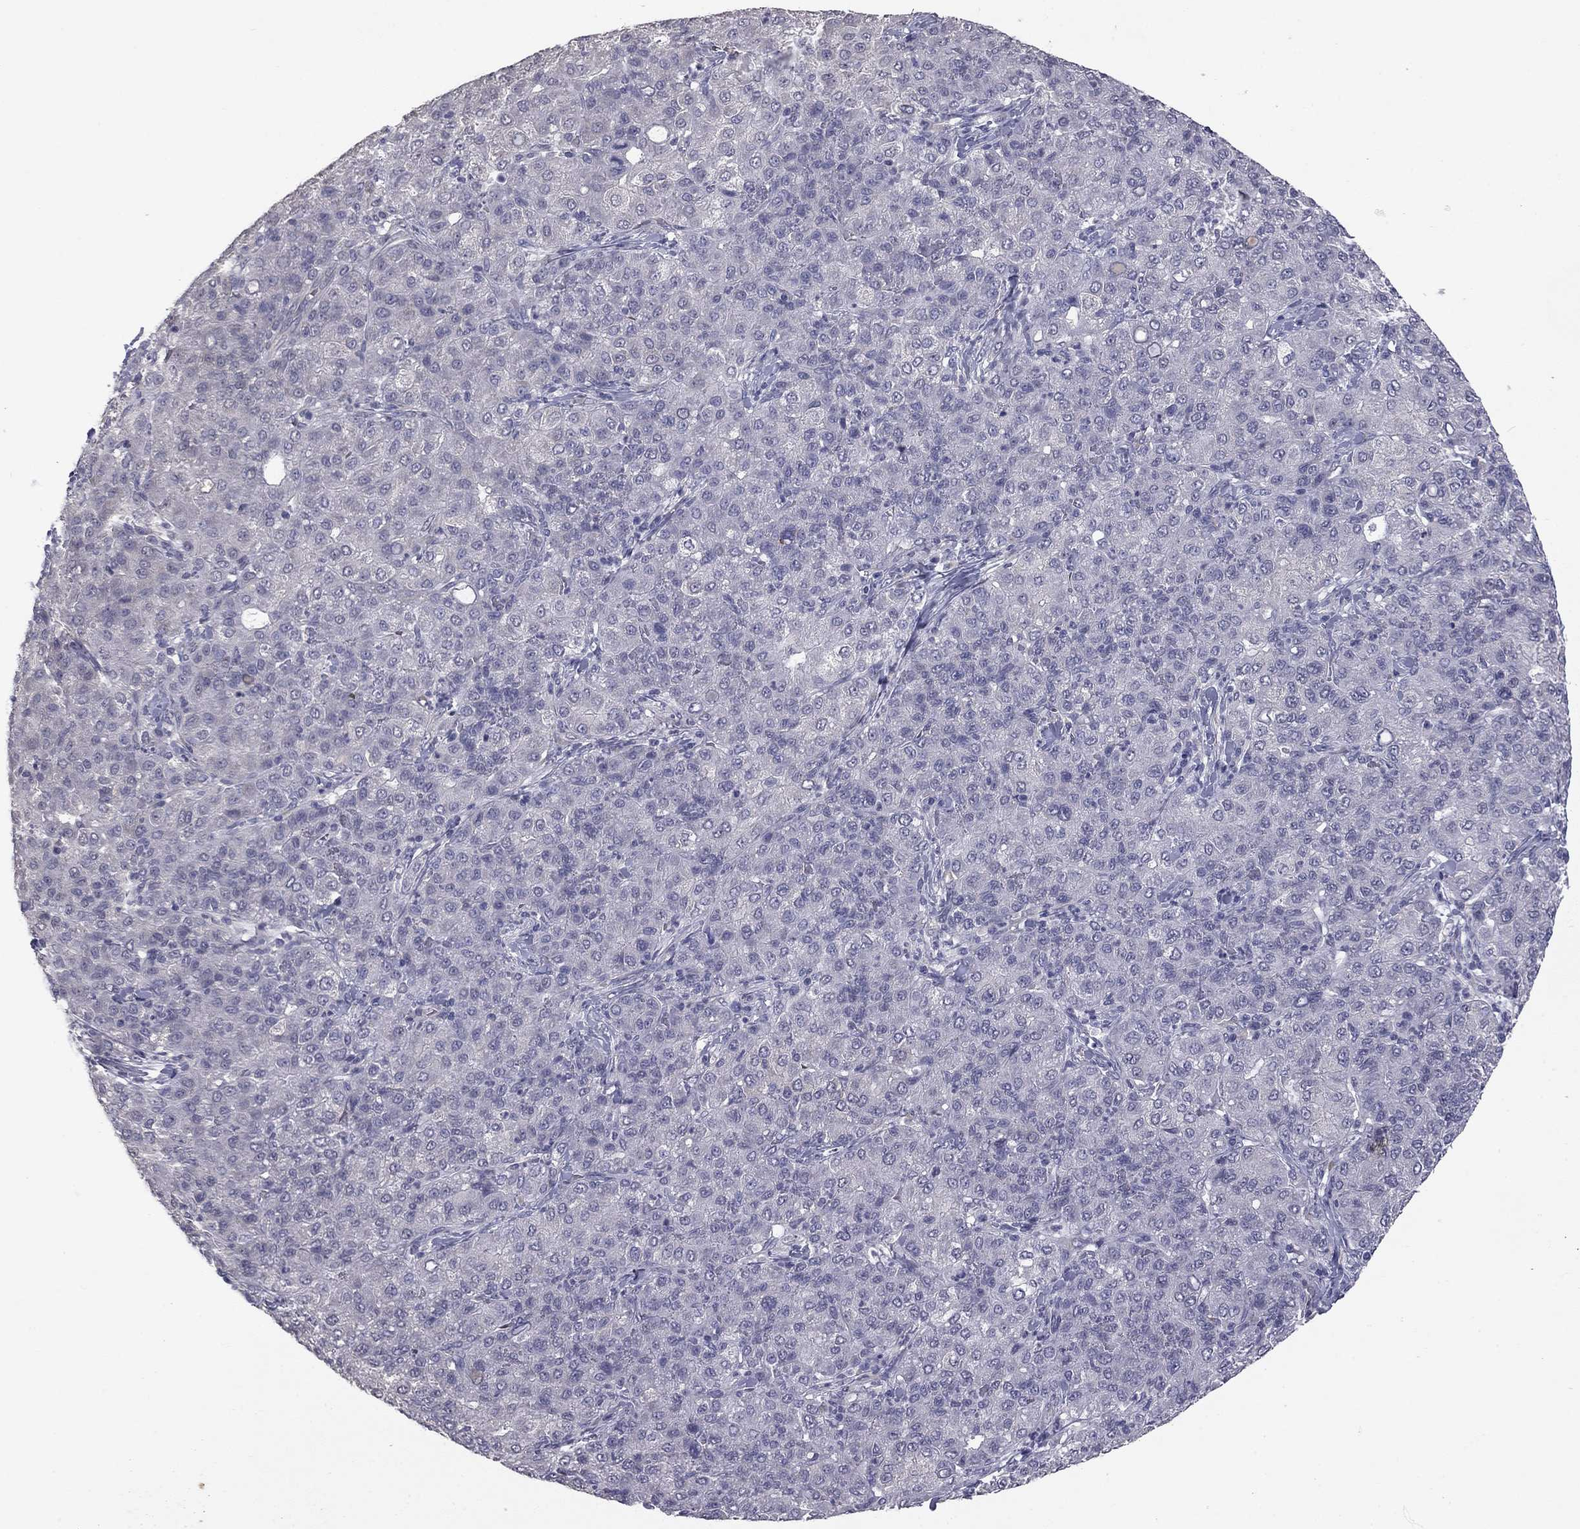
{"staining": {"intensity": "negative", "quantity": "none", "location": "none"}, "tissue": "liver cancer", "cell_type": "Tumor cells", "image_type": "cancer", "snomed": [{"axis": "morphology", "description": "Carcinoma, Hepatocellular, NOS"}, {"axis": "topography", "description": "Liver"}], "caption": "A high-resolution photomicrograph shows immunohistochemistry (IHC) staining of hepatocellular carcinoma (liver), which displays no significant staining in tumor cells. (Brightfield microscopy of DAB (3,3'-diaminobenzidine) IHC at high magnification).", "gene": "PRRT2", "patient": {"sex": "male", "age": 65}}